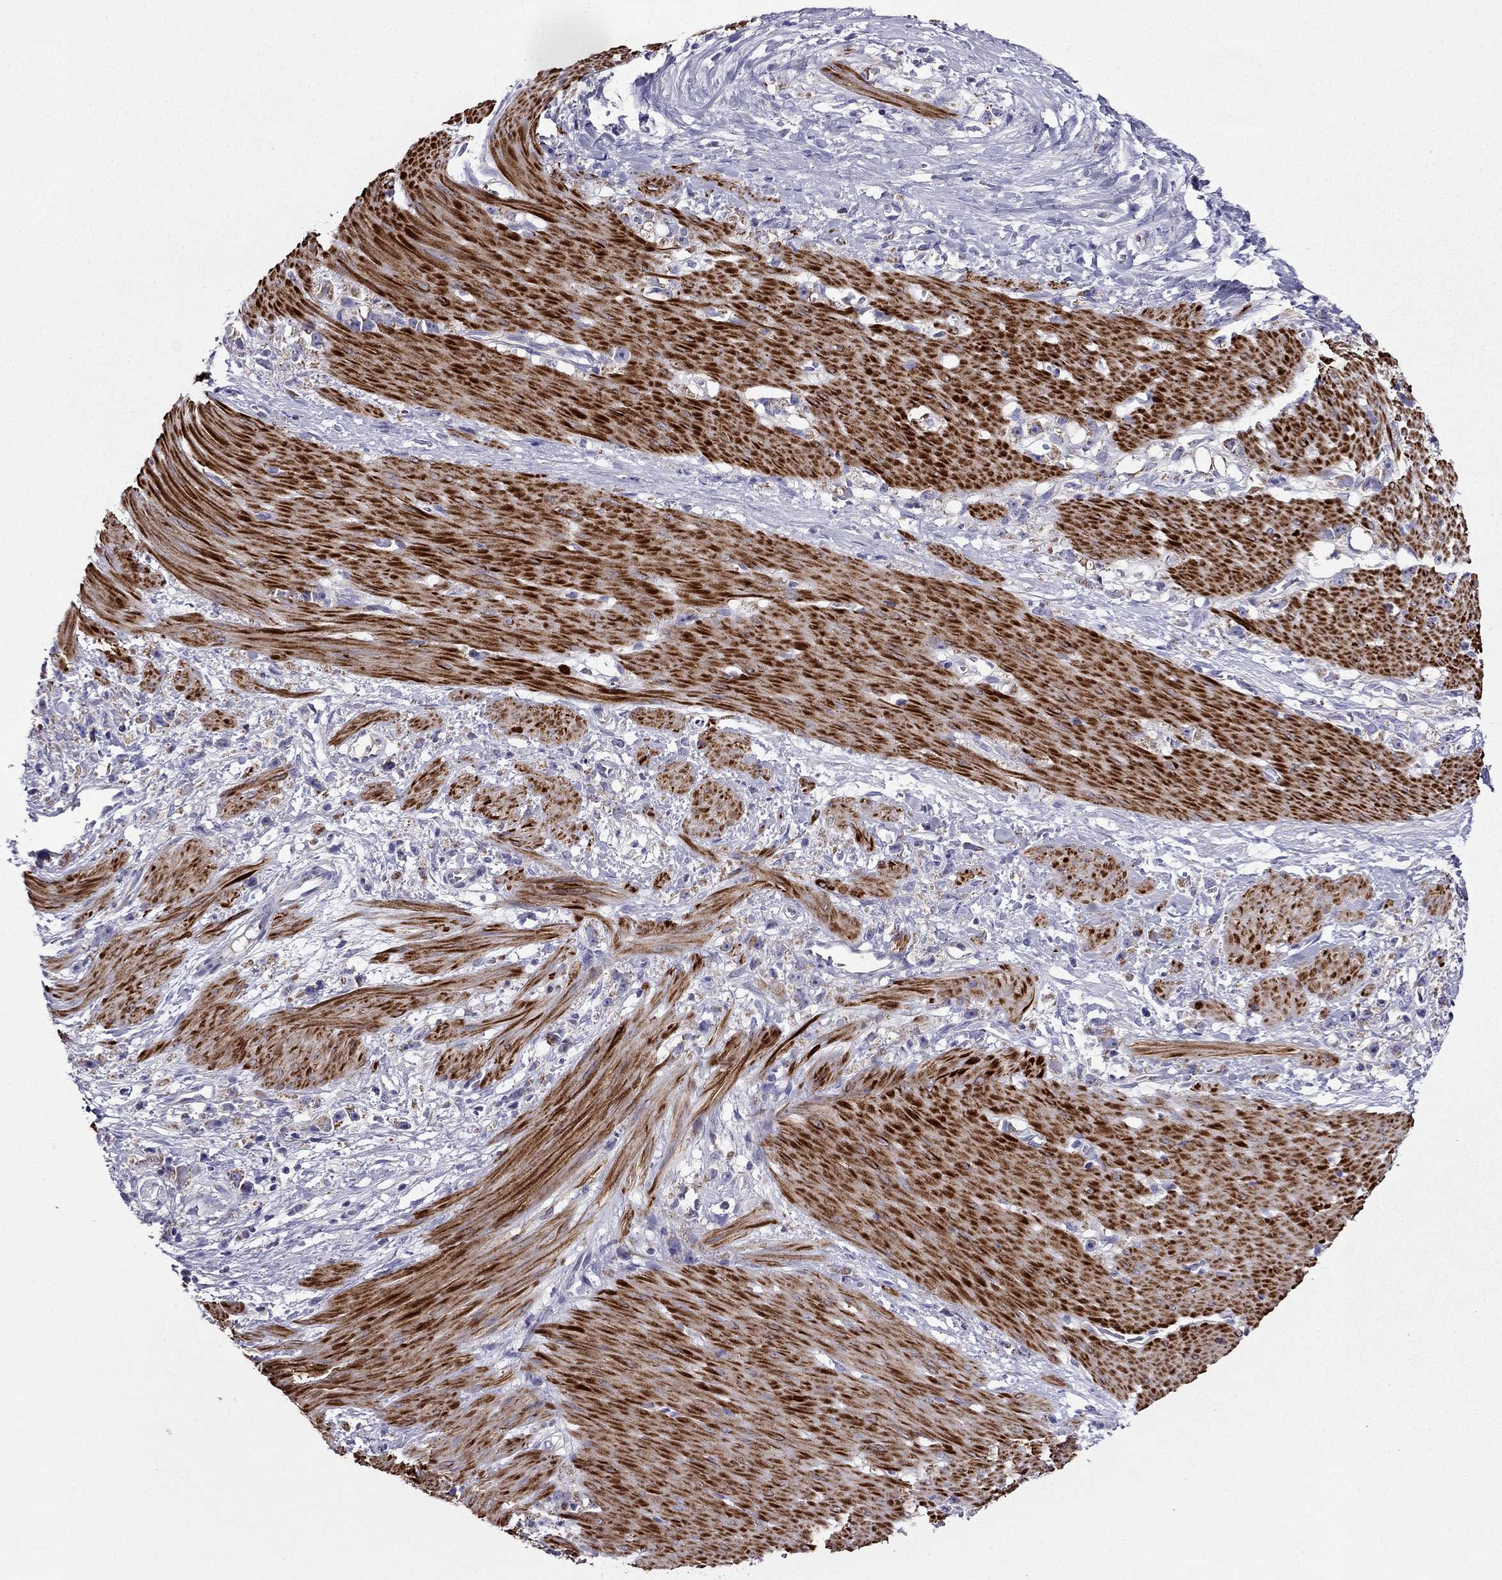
{"staining": {"intensity": "weak", "quantity": ">75%", "location": "cytoplasmic/membranous"}, "tissue": "stomach cancer", "cell_type": "Tumor cells", "image_type": "cancer", "snomed": [{"axis": "morphology", "description": "Adenocarcinoma, NOS"}, {"axis": "topography", "description": "Stomach"}], "caption": "Human stomach cancer stained with a brown dye shows weak cytoplasmic/membranous positive staining in approximately >75% of tumor cells.", "gene": "DSC1", "patient": {"sex": "female", "age": 59}}